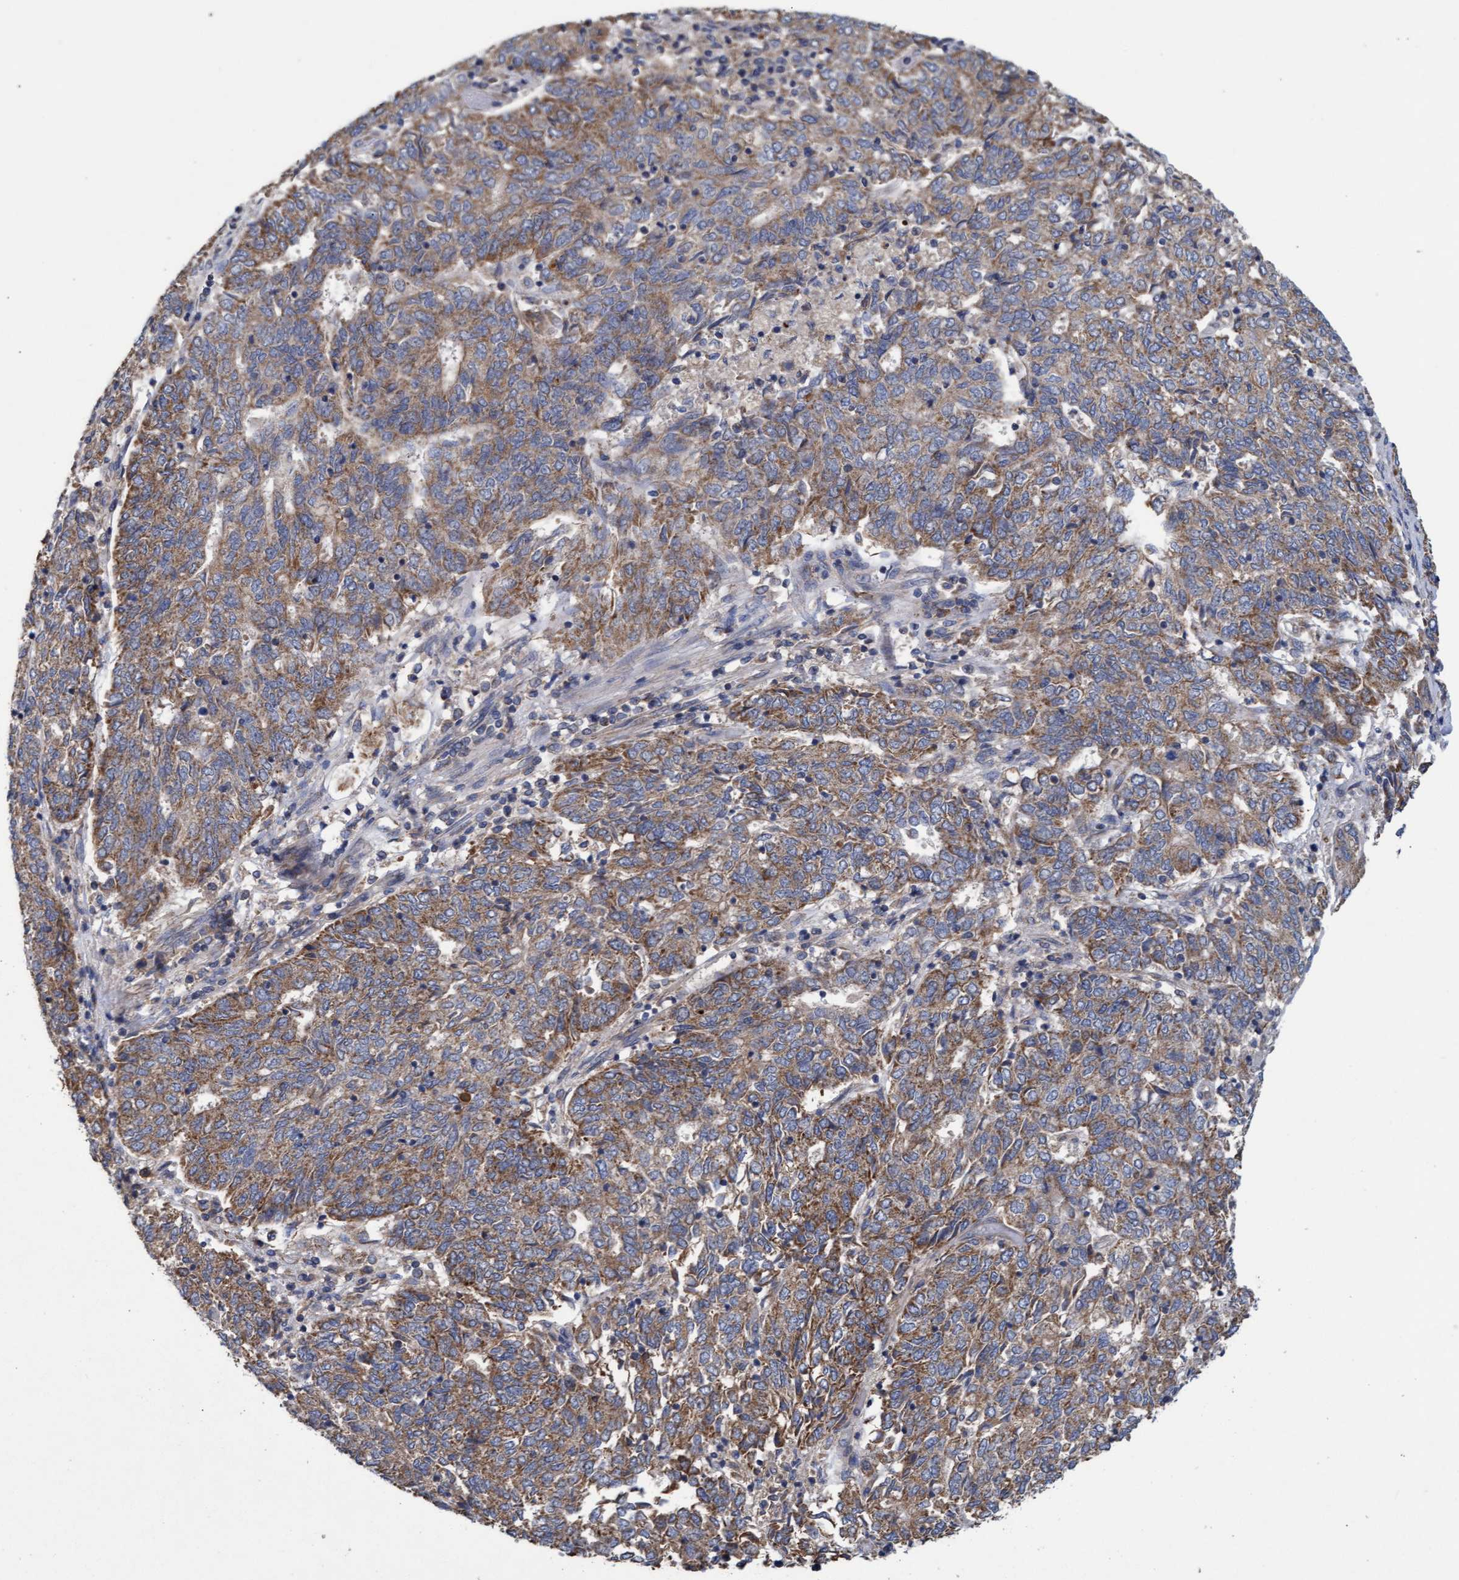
{"staining": {"intensity": "moderate", "quantity": ">75%", "location": "cytoplasmic/membranous"}, "tissue": "endometrial cancer", "cell_type": "Tumor cells", "image_type": "cancer", "snomed": [{"axis": "morphology", "description": "Adenocarcinoma, NOS"}, {"axis": "topography", "description": "Endometrium"}], "caption": "Endometrial cancer (adenocarcinoma) stained for a protein exhibits moderate cytoplasmic/membranous positivity in tumor cells.", "gene": "MRPL38", "patient": {"sex": "female", "age": 80}}